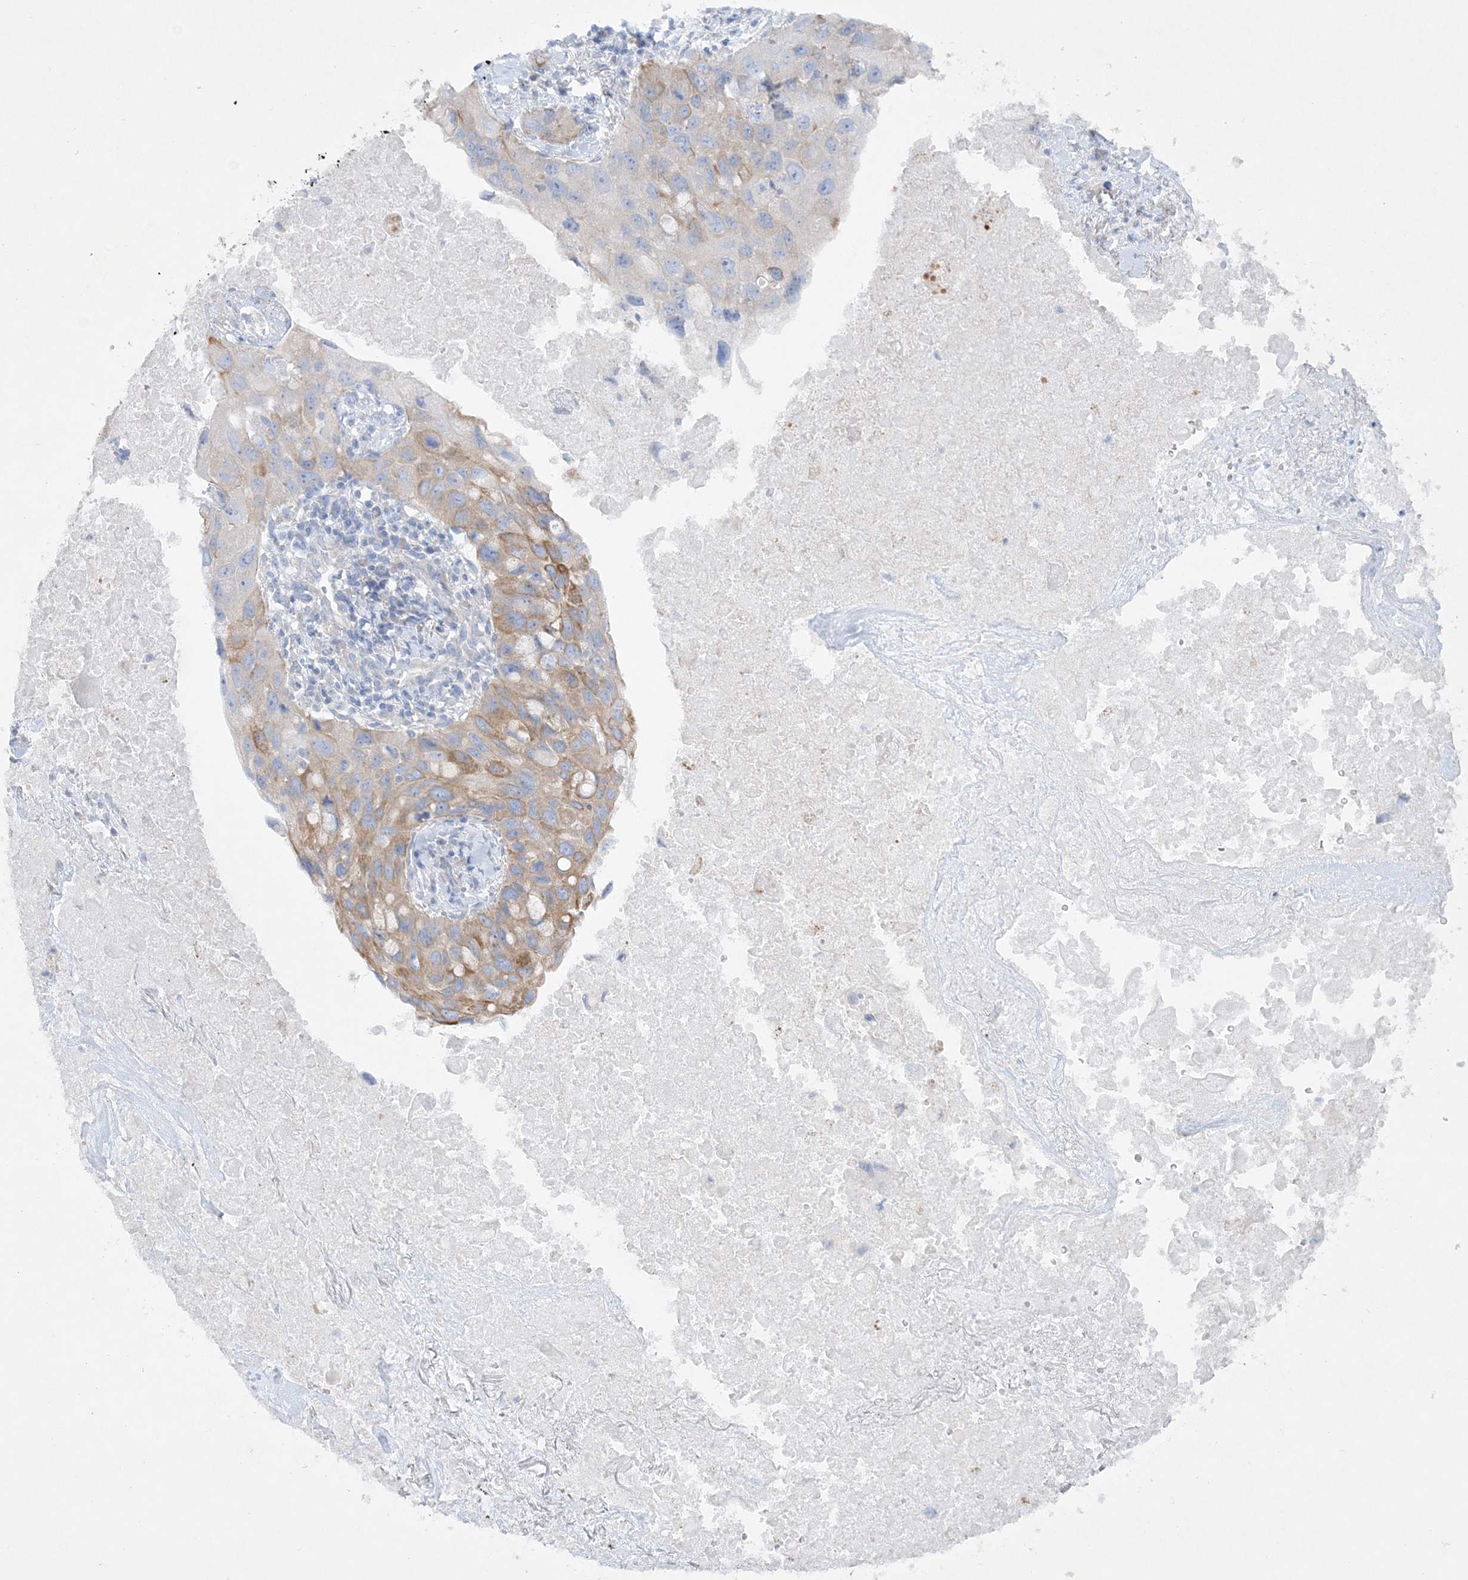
{"staining": {"intensity": "moderate", "quantity": "25%-75%", "location": "cytoplasmic/membranous"}, "tissue": "lung cancer", "cell_type": "Tumor cells", "image_type": "cancer", "snomed": [{"axis": "morphology", "description": "Squamous cell carcinoma, NOS"}, {"axis": "topography", "description": "Lung"}], "caption": "High-magnification brightfield microscopy of squamous cell carcinoma (lung) stained with DAB (brown) and counterstained with hematoxylin (blue). tumor cells exhibit moderate cytoplasmic/membranous expression is appreciated in about25%-75% of cells. (DAB (3,3'-diaminobenzidine) IHC with brightfield microscopy, high magnification).", "gene": "FARSB", "patient": {"sex": "female", "age": 73}}